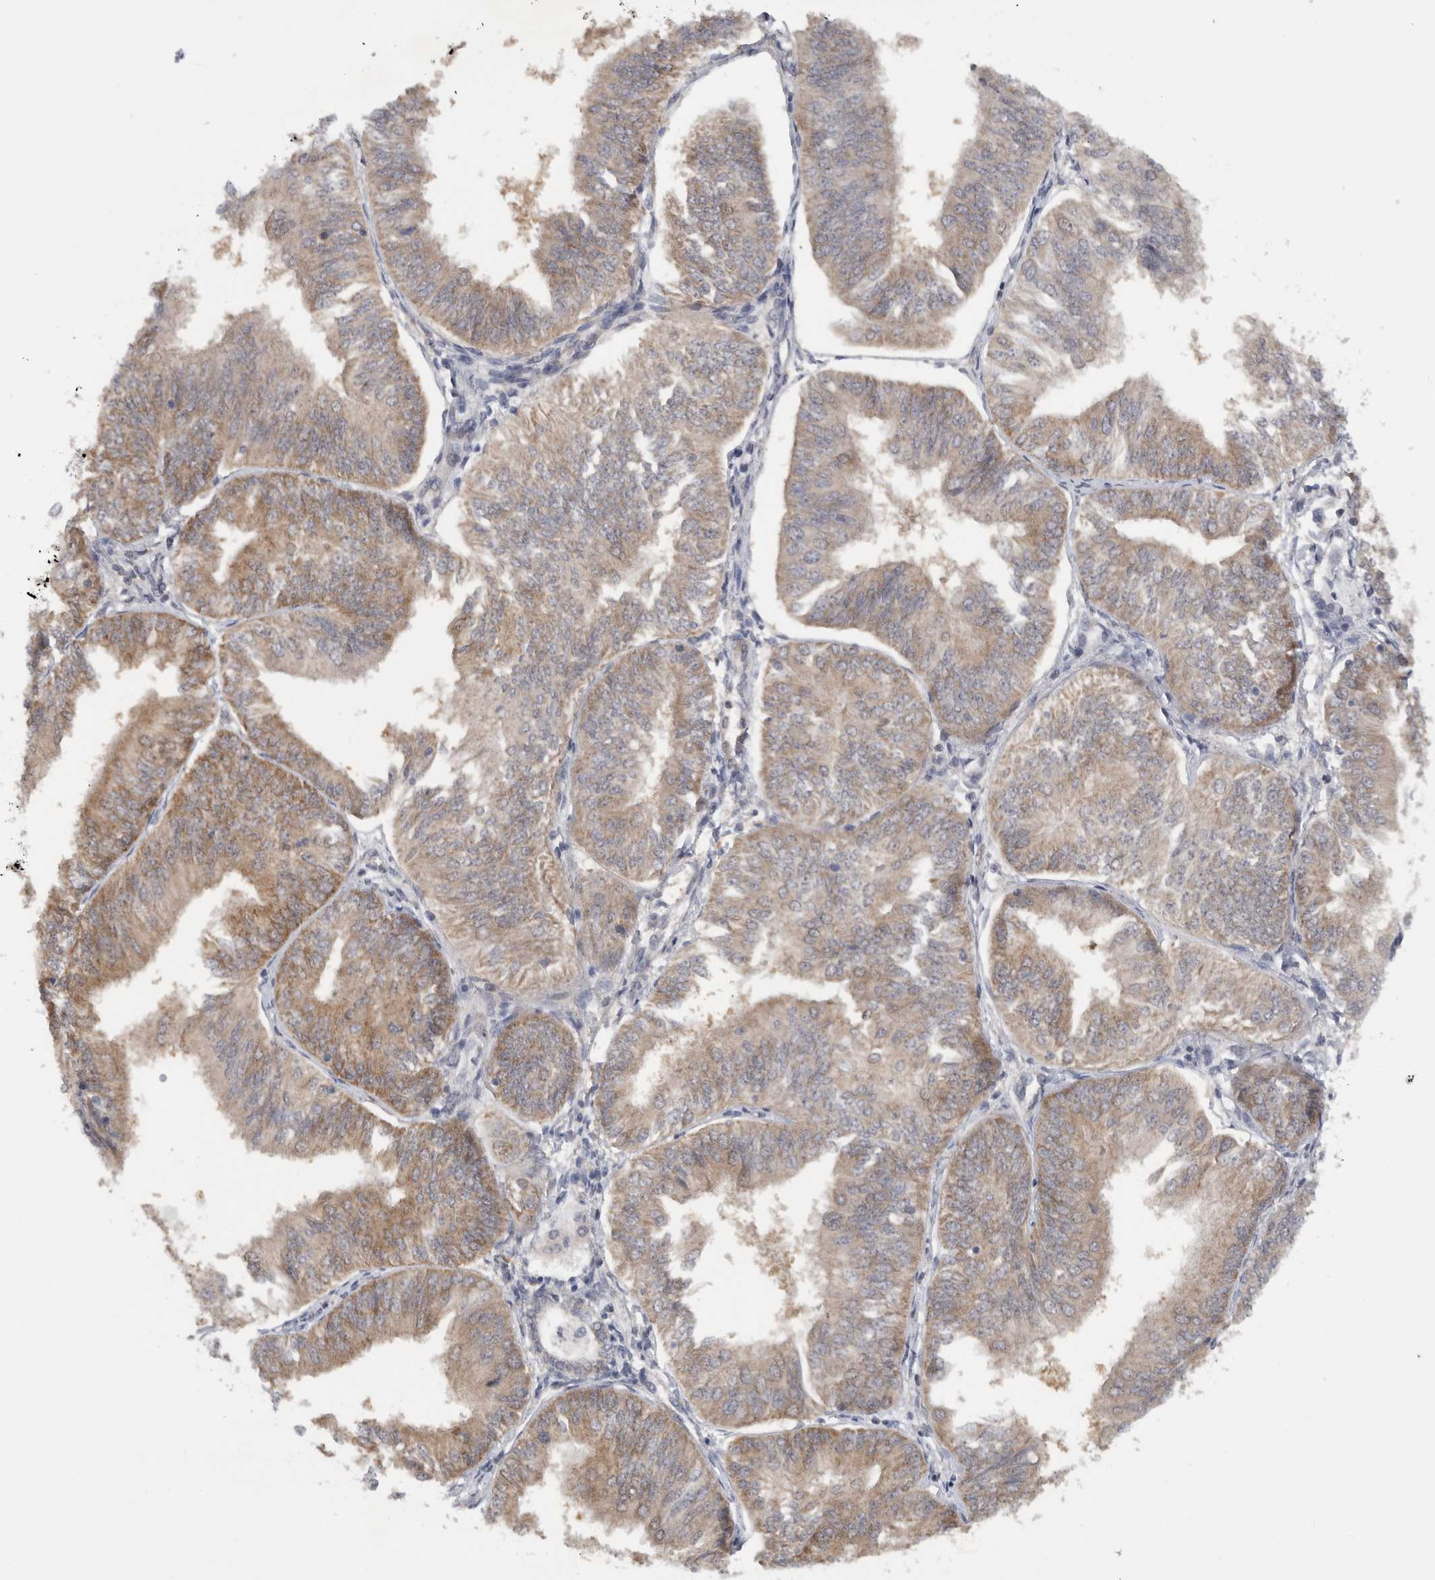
{"staining": {"intensity": "moderate", "quantity": ">75%", "location": "cytoplasmic/membranous"}, "tissue": "endometrial cancer", "cell_type": "Tumor cells", "image_type": "cancer", "snomed": [{"axis": "morphology", "description": "Adenocarcinoma, NOS"}, {"axis": "topography", "description": "Endometrium"}], "caption": "Endometrial cancer stained for a protein shows moderate cytoplasmic/membranous positivity in tumor cells.", "gene": "DYRK2", "patient": {"sex": "female", "age": 58}}